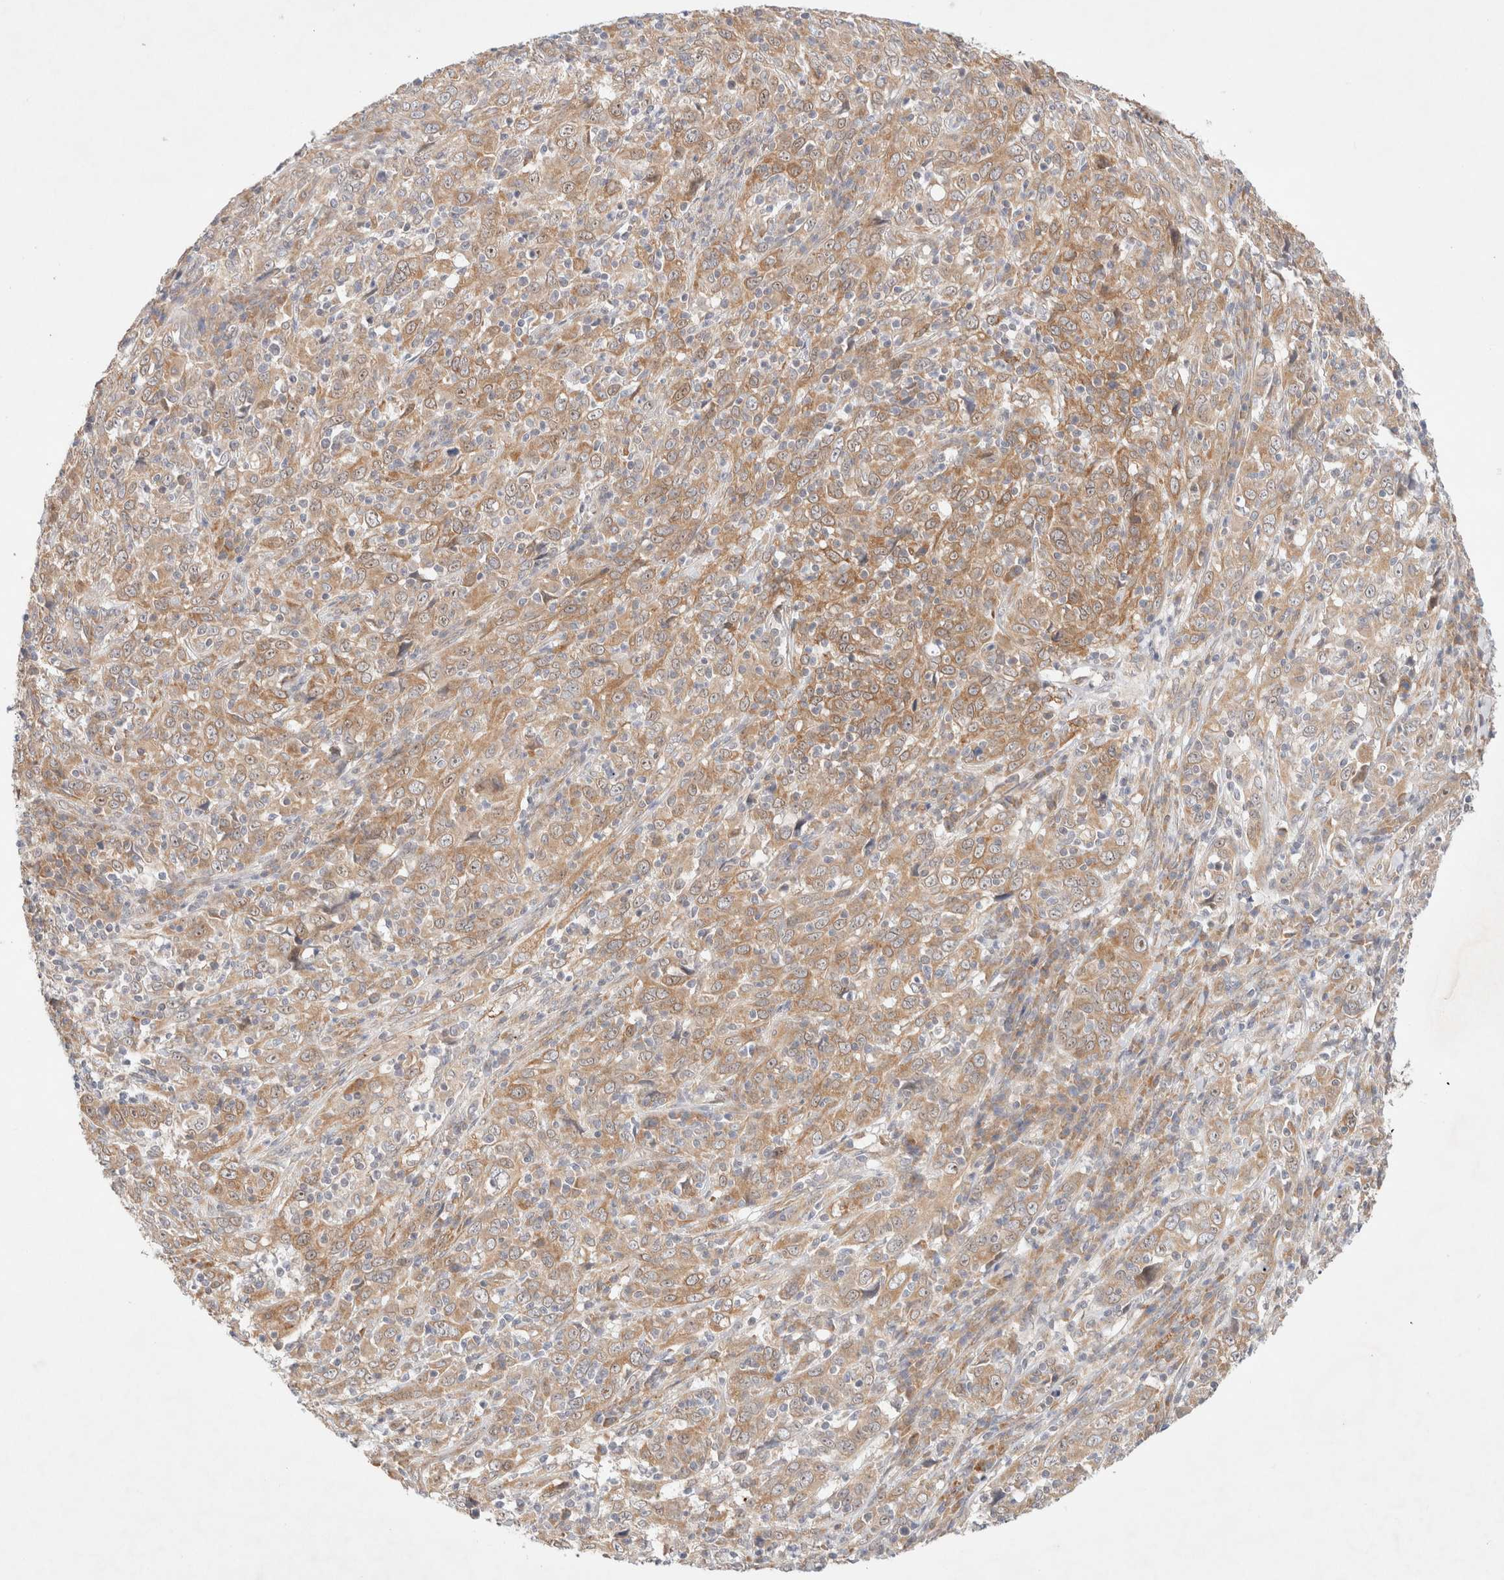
{"staining": {"intensity": "moderate", "quantity": ">75%", "location": "cytoplasmic/membranous,nuclear"}, "tissue": "cervical cancer", "cell_type": "Tumor cells", "image_type": "cancer", "snomed": [{"axis": "morphology", "description": "Squamous cell carcinoma, NOS"}, {"axis": "topography", "description": "Cervix"}], "caption": "Immunohistochemical staining of cervical cancer (squamous cell carcinoma) reveals moderate cytoplasmic/membranous and nuclear protein expression in about >75% of tumor cells.", "gene": "RRP15", "patient": {"sex": "female", "age": 46}}